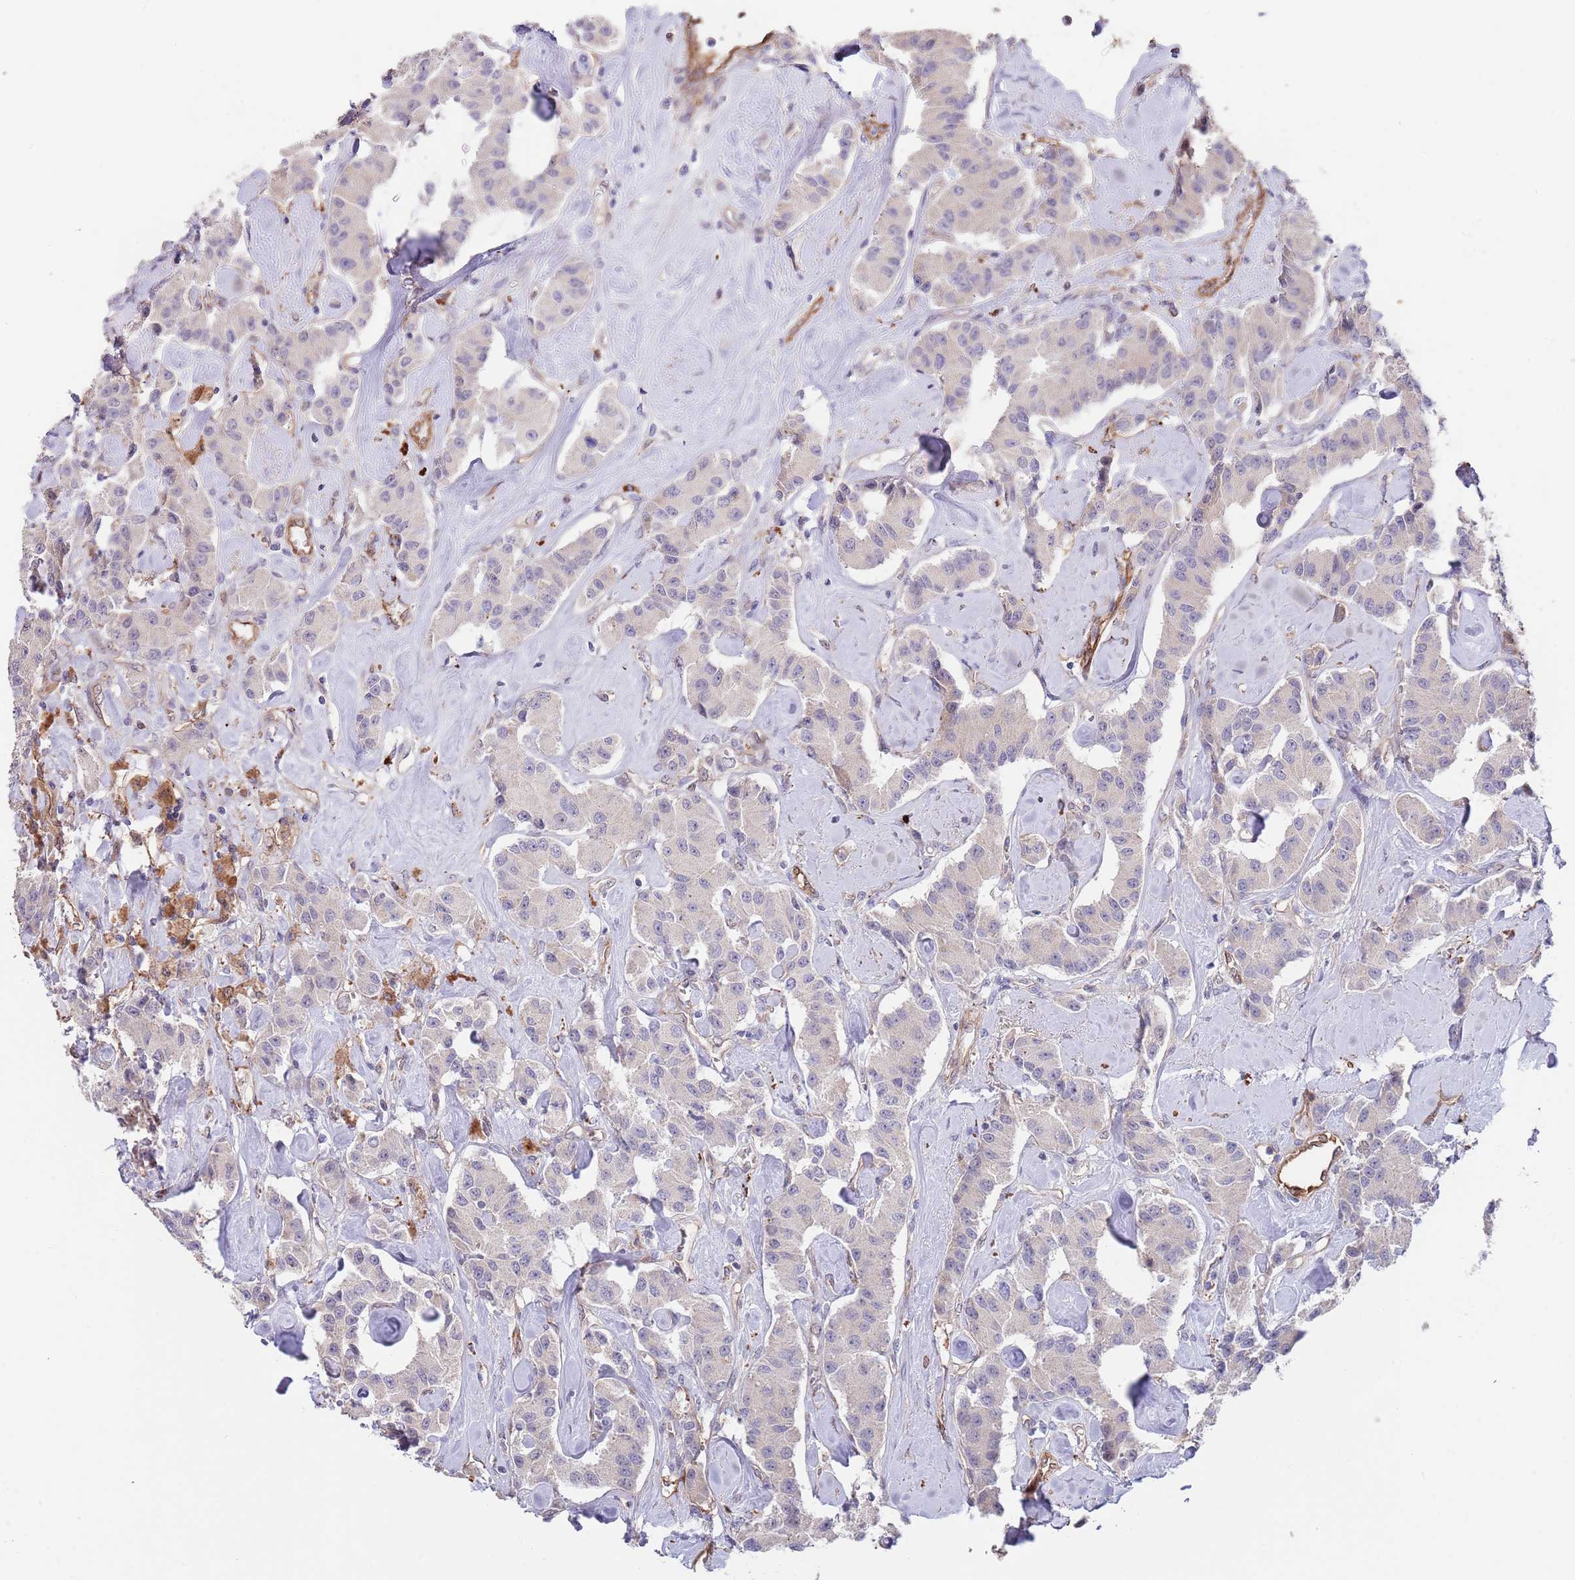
{"staining": {"intensity": "negative", "quantity": "none", "location": "none"}, "tissue": "carcinoid", "cell_type": "Tumor cells", "image_type": "cancer", "snomed": [{"axis": "morphology", "description": "Carcinoid, malignant, NOS"}, {"axis": "topography", "description": "Pancreas"}], "caption": "Tumor cells show no significant protein staining in carcinoid (malignant).", "gene": "BPNT1", "patient": {"sex": "male", "age": 41}}